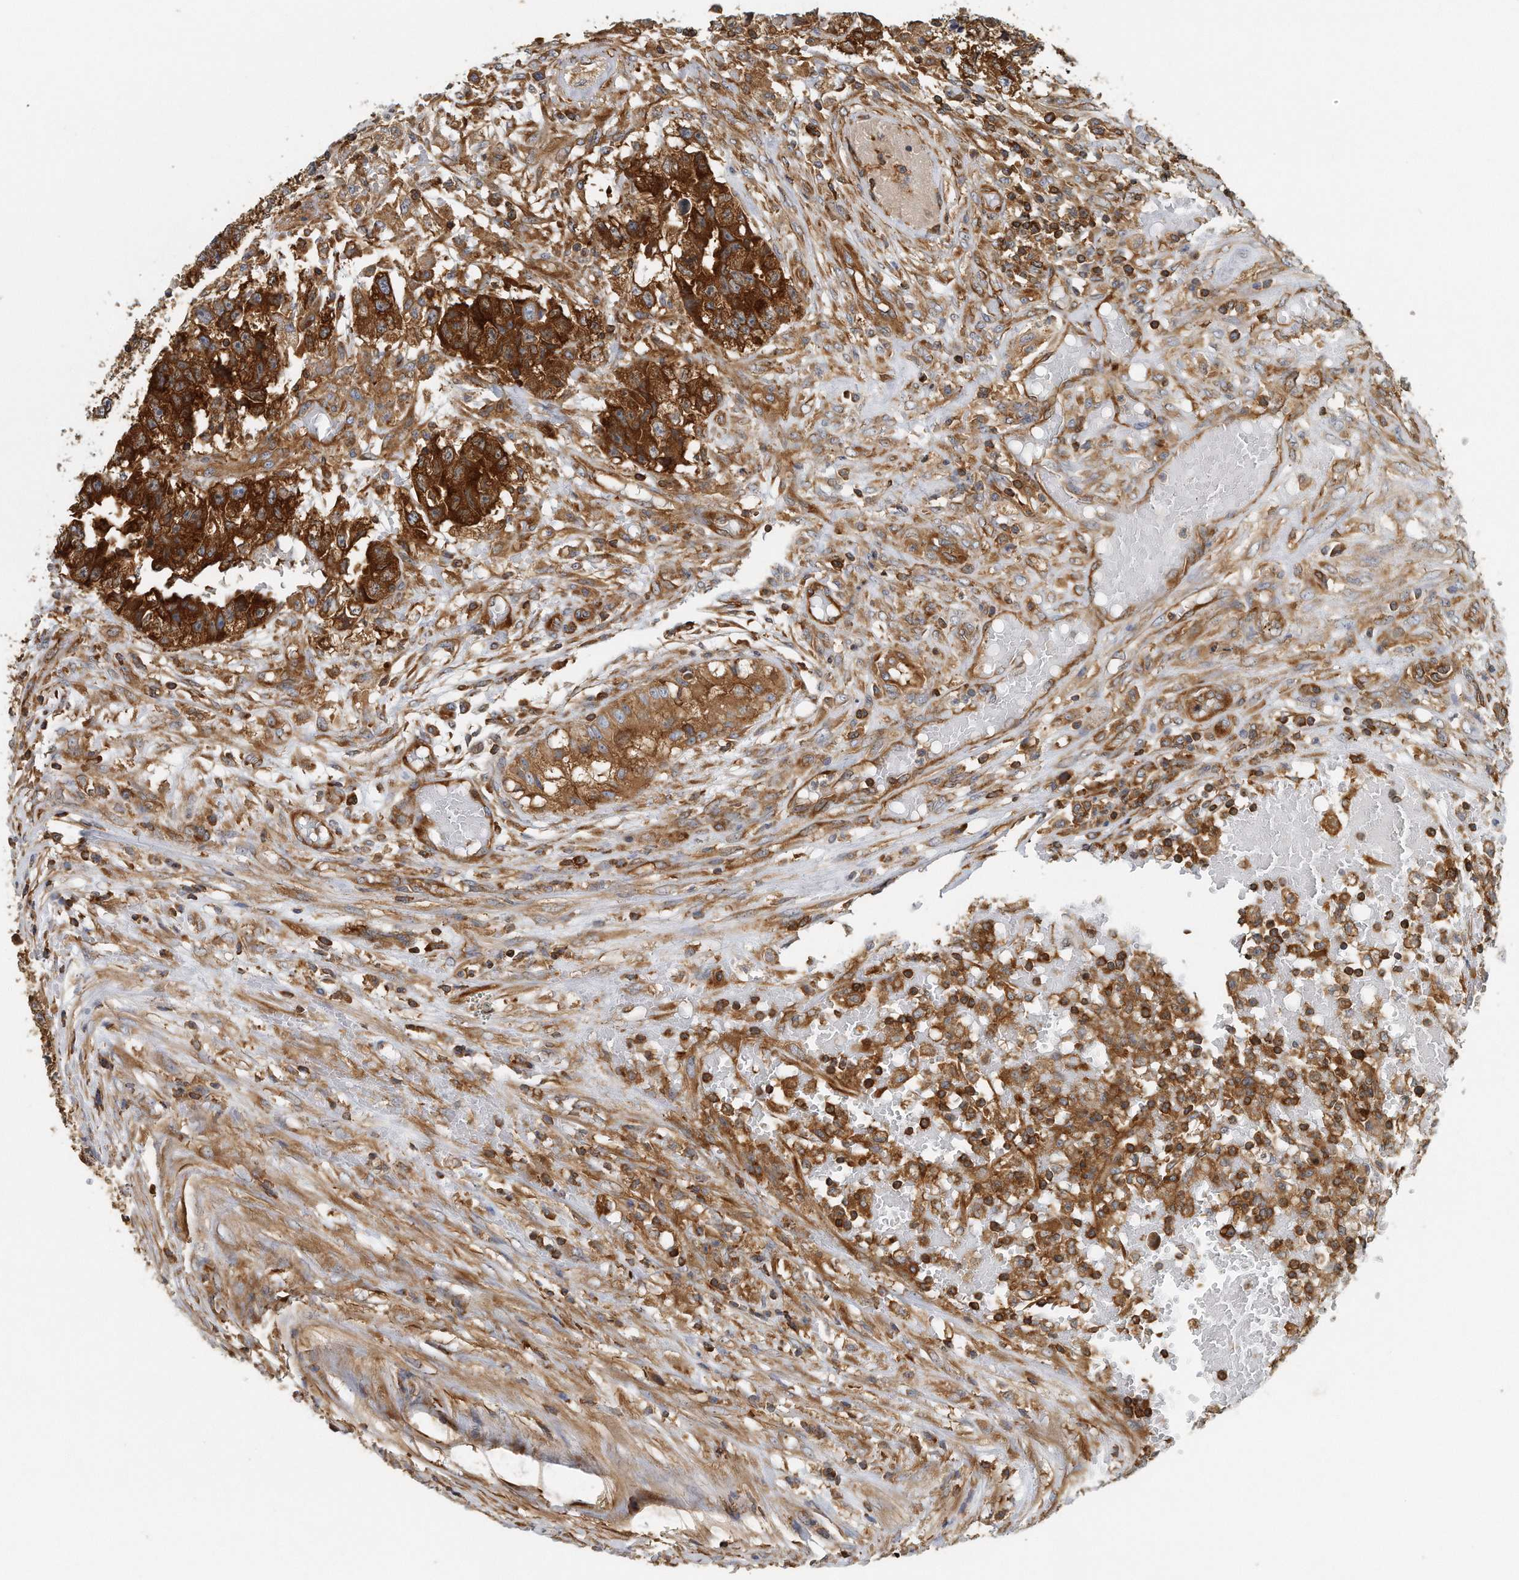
{"staining": {"intensity": "strong", "quantity": ">75%", "location": "cytoplasmic/membranous"}, "tissue": "testis cancer", "cell_type": "Tumor cells", "image_type": "cancer", "snomed": [{"axis": "morphology", "description": "Carcinoma, Embryonal, NOS"}, {"axis": "topography", "description": "Testis"}], "caption": "Testis cancer tissue reveals strong cytoplasmic/membranous expression in about >75% of tumor cells", "gene": "EIF3I", "patient": {"sex": "male", "age": 25}}